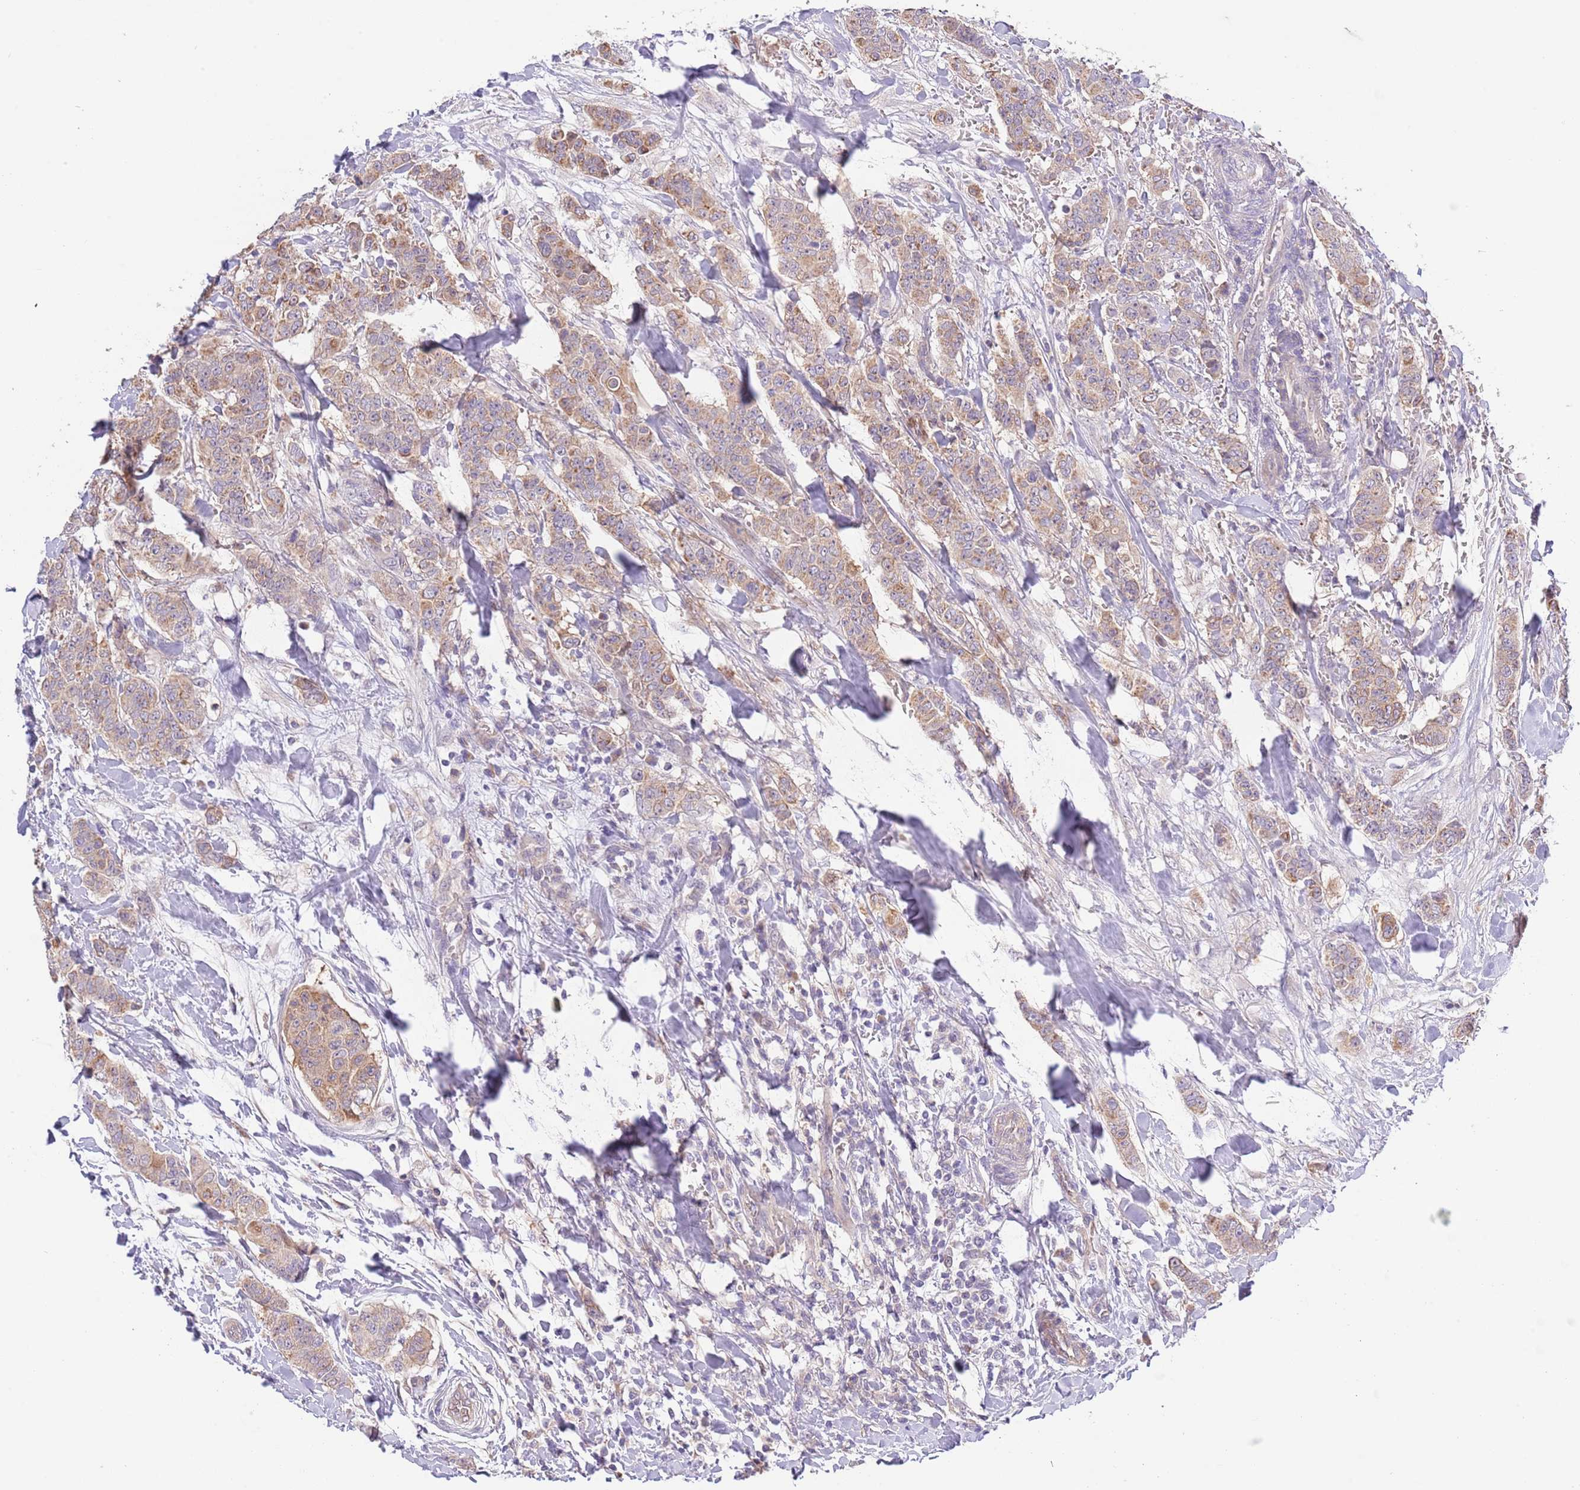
{"staining": {"intensity": "moderate", "quantity": ">75%", "location": "cytoplasmic/membranous"}, "tissue": "breast cancer", "cell_type": "Tumor cells", "image_type": "cancer", "snomed": [{"axis": "morphology", "description": "Duct carcinoma"}, {"axis": "topography", "description": "Breast"}], "caption": "Immunohistochemistry histopathology image of neoplastic tissue: invasive ductal carcinoma (breast) stained using IHC demonstrates medium levels of moderate protein expression localized specifically in the cytoplasmic/membranous of tumor cells, appearing as a cytoplasmic/membranous brown color.", "gene": "LIPJ", "patient": {"sex": "female", "age": 40}}